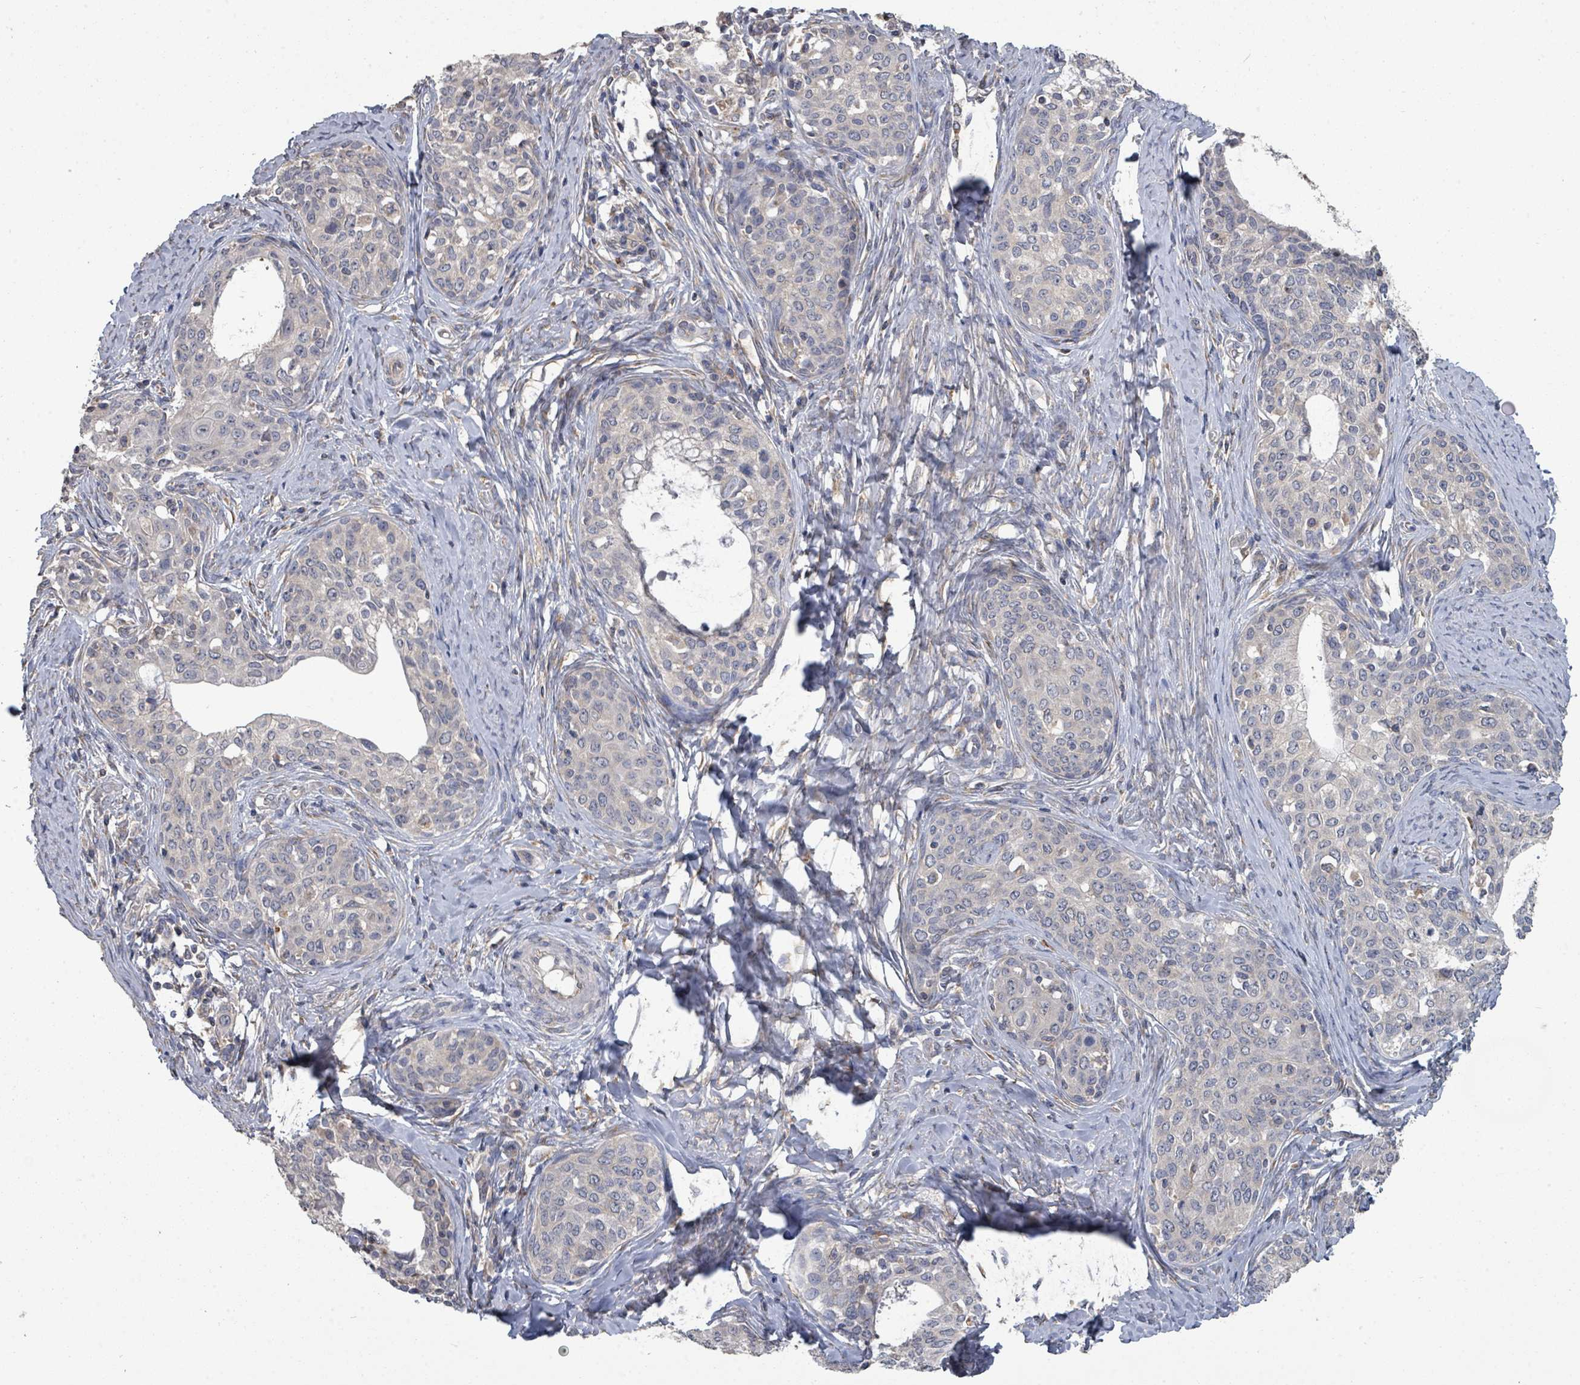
{"staining": {"intensity": "negative", "quantity": "none", "location": "none"}, "tissue": "cervical cancer", "cell_type": "Tumor cells", "image_type": "cancer", "snomed": [{"axis": "morphology", "description": "Squamous cell carcinoma, NOS"}, {"axis": "morphology", "description": "Adenocarcinoma, NOS"}, {"axis": "topography", "description": "Cervix"}], "caption": "Immunohistochemistry (IHC) photomicrograph of human cervical cancer stained for a protein (brown), which demonstrates no staining in tumor cells.", "gene": "SLC9A7", "patient": {"sex": "female", "age": 52}}